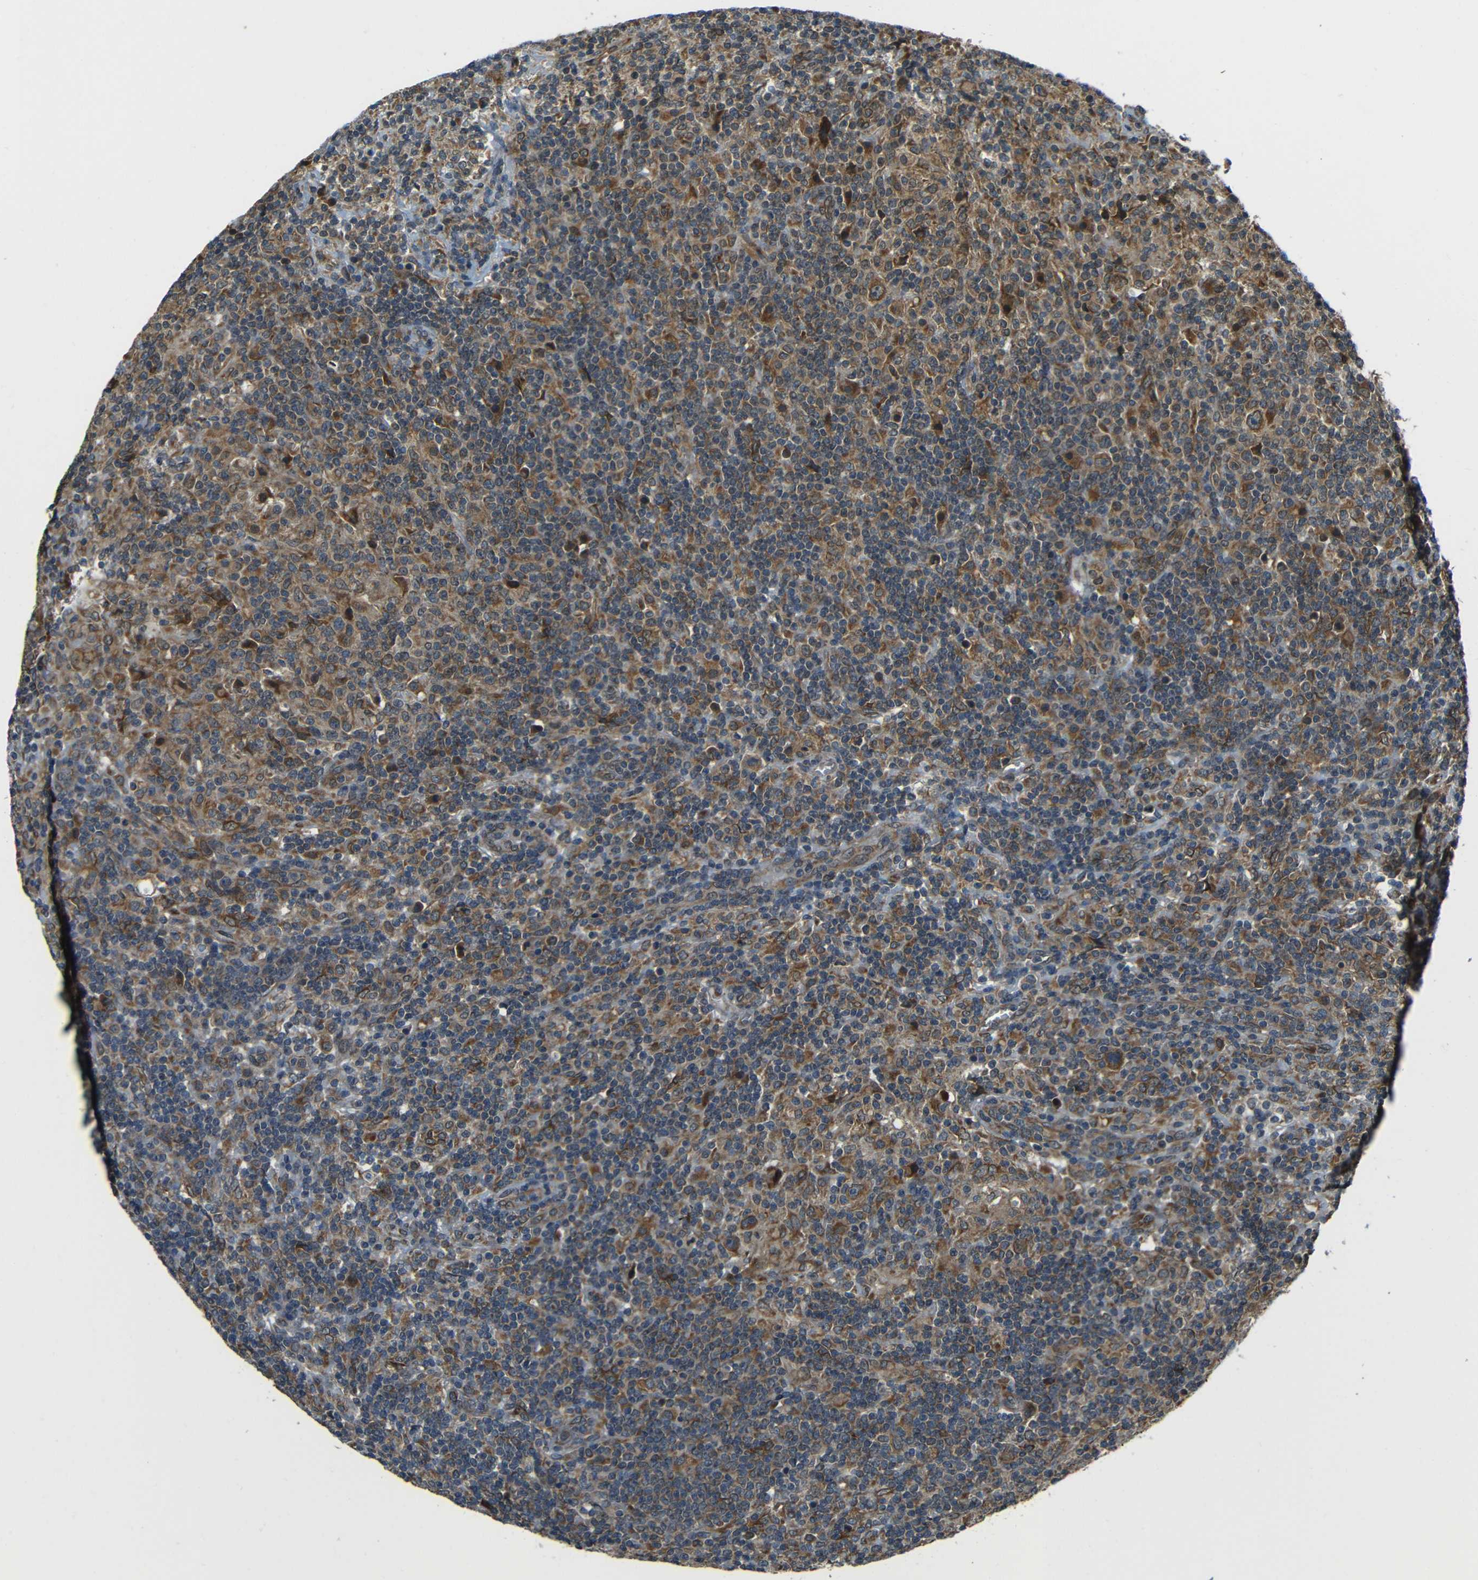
{"staining": {"intensity": "strong", "quantity": ">75%", "location": "cytoplasmic/membranous"}, "tissue": "lymphoma", "cell_type": "Tumor cells", "image_type": "cancer", "snomed": [{"axis": "morphology", "description": "Hodgkin's disease, NOS"}, {"axis": "topography", "description": "Lymph node"}], "caption": "Hodgkin's disease stained with a protein marker reveals strong staining in tumor cells.", "gene": "VAPB", "patient": {"sex": "male", "age": 70}}